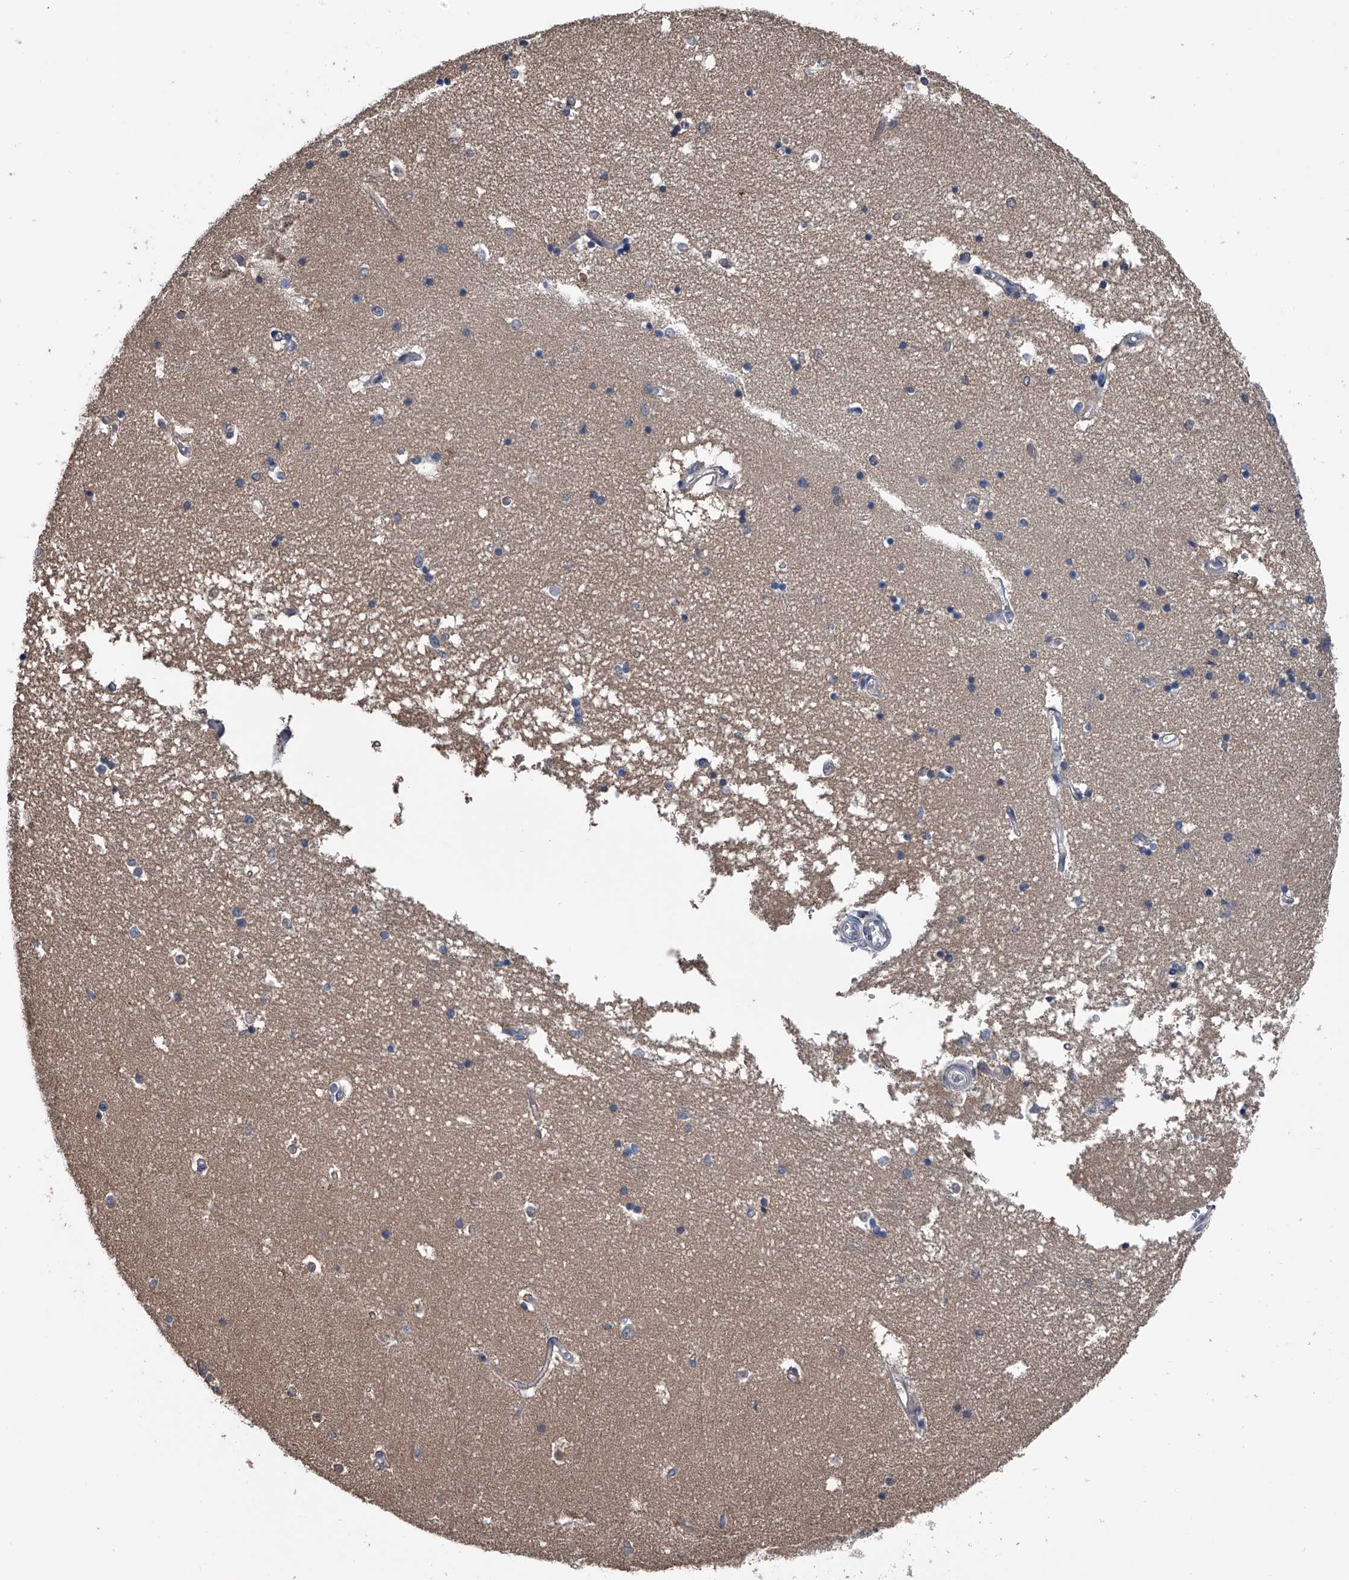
{"staining": {"intensity": "moderate", "quantity": "<25%", "location": "cytoplasmic/membranous"}, "tissue": "hippocampus", "cell_type": "Glial cells", "image_type": "normal", "snomed": [{"axis": "morphology", "description": "Normal tissue, NOS"}, {"axis": "topography", "description": "Hippocampus"}], "caption": "Immunohistochemistry image of normal hippocampus: hippocampus stained using immunohistochemistry shows low levels of moderate protein expression localized specifically in the cytoplasmic/membranous of glial cells, appearing as a cytoplasmic/membranous brown color.", "gene": "KIF13A", "patient": {"sex": "male", "age": 45}}